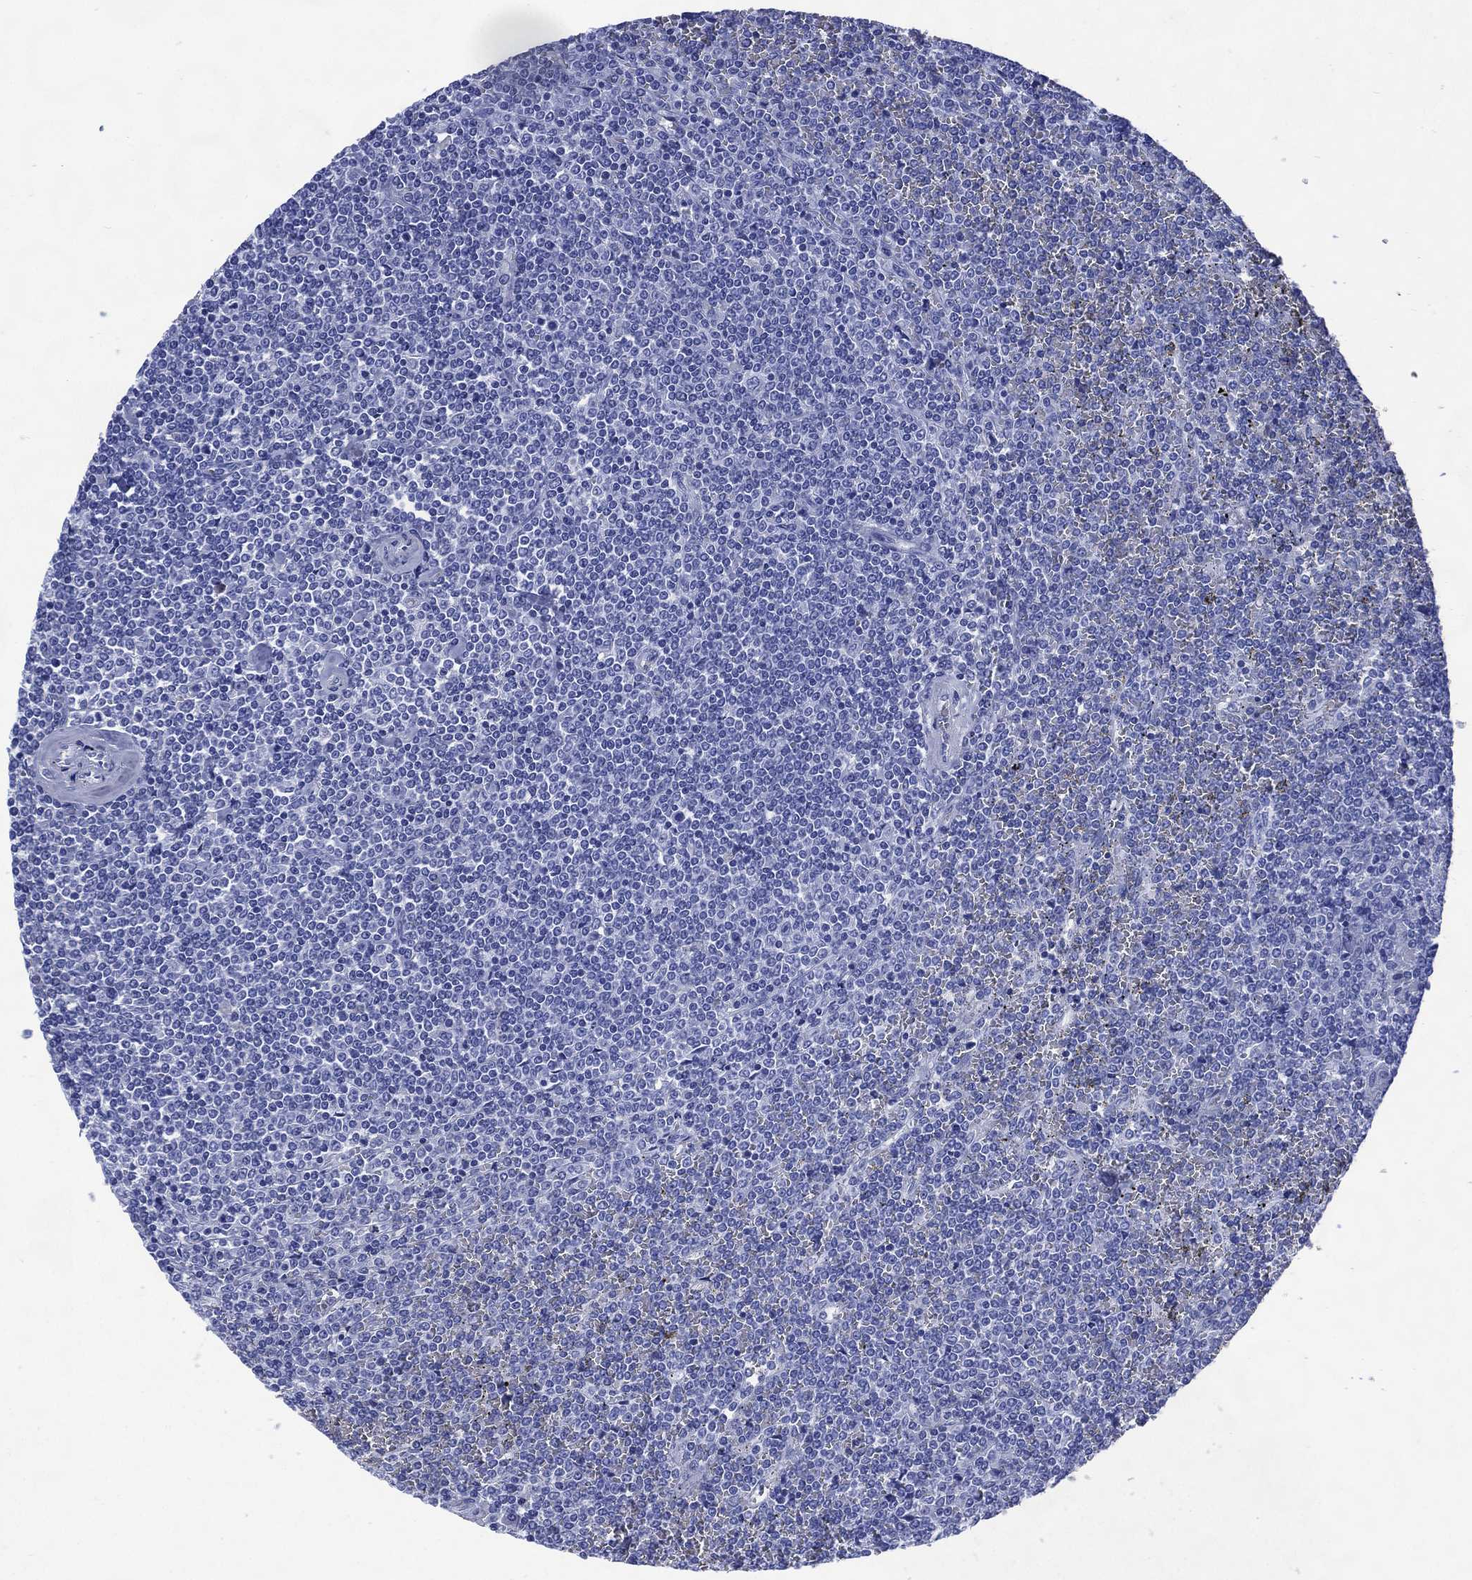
{"staining": {"intensity": "negative", "quantity": "none", "location": "none"}, "tissue": "lymphoma", "cell_type": "Tumor cells", "image_type": "cancer", "snomed": [{"axis": "morphology", "description": "Malignant lymphoma, non-Hodgkin's type, Low grade"}, {"axis": "topography", "description": "Spleen"}], "caption": "Tumor cells show no significant protein expression in malignant lymphoma, non-Hodgkin's type (low-grade). (Immunohistochemistry (ihc), brightfield microscopy, high magnification).", "gene": "SHCBP1L", "patient": {"sex": "female", "age": 19}}